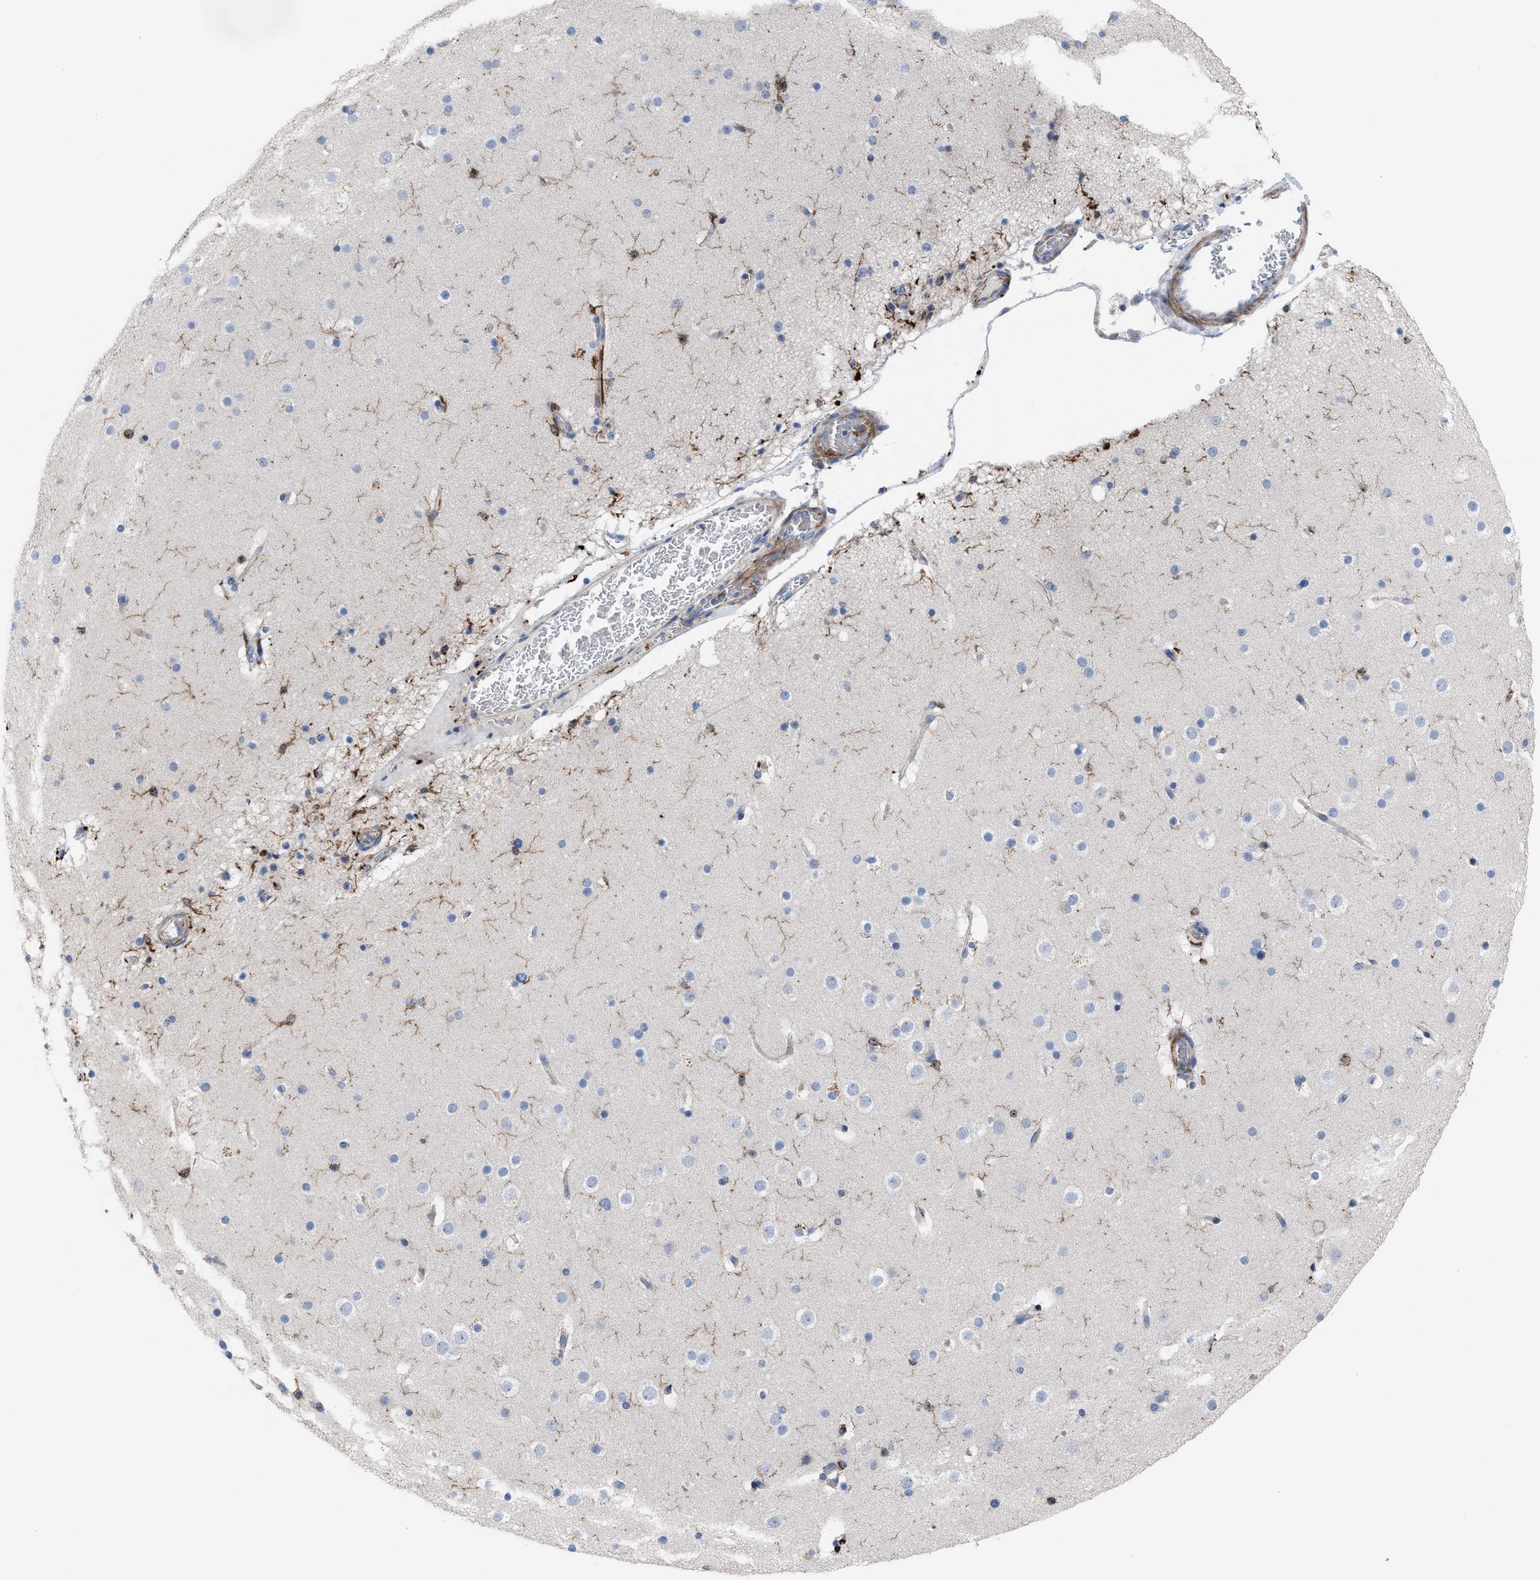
{"staining": {"intensity": "weak", "quantity": "25%-75%", "location": "cytoplasmic/membranous"}, "tissue": "cerebral cortex", "cell_type": "Endothelial cells", "image_type": "normal", "snomed": [{"axis": "morphology", "description": "Normal tissue, NOS"}, {"axis": "topography", "description": "Cerebral cortex"}], "caption": "Immunohistochemistry (IHC) (DAB (3,3'-diaminobenzidine)) staining of normal cerebral cortex exhibits weak cytoplasmic/membranous protein positivity in about 25%-75% of endothelial cells. (brown staining indicates protein expression, while blue staining denotes nuclei).", "gene": "SLC47A1", "patient": {"sex": "male", "age": 57}}